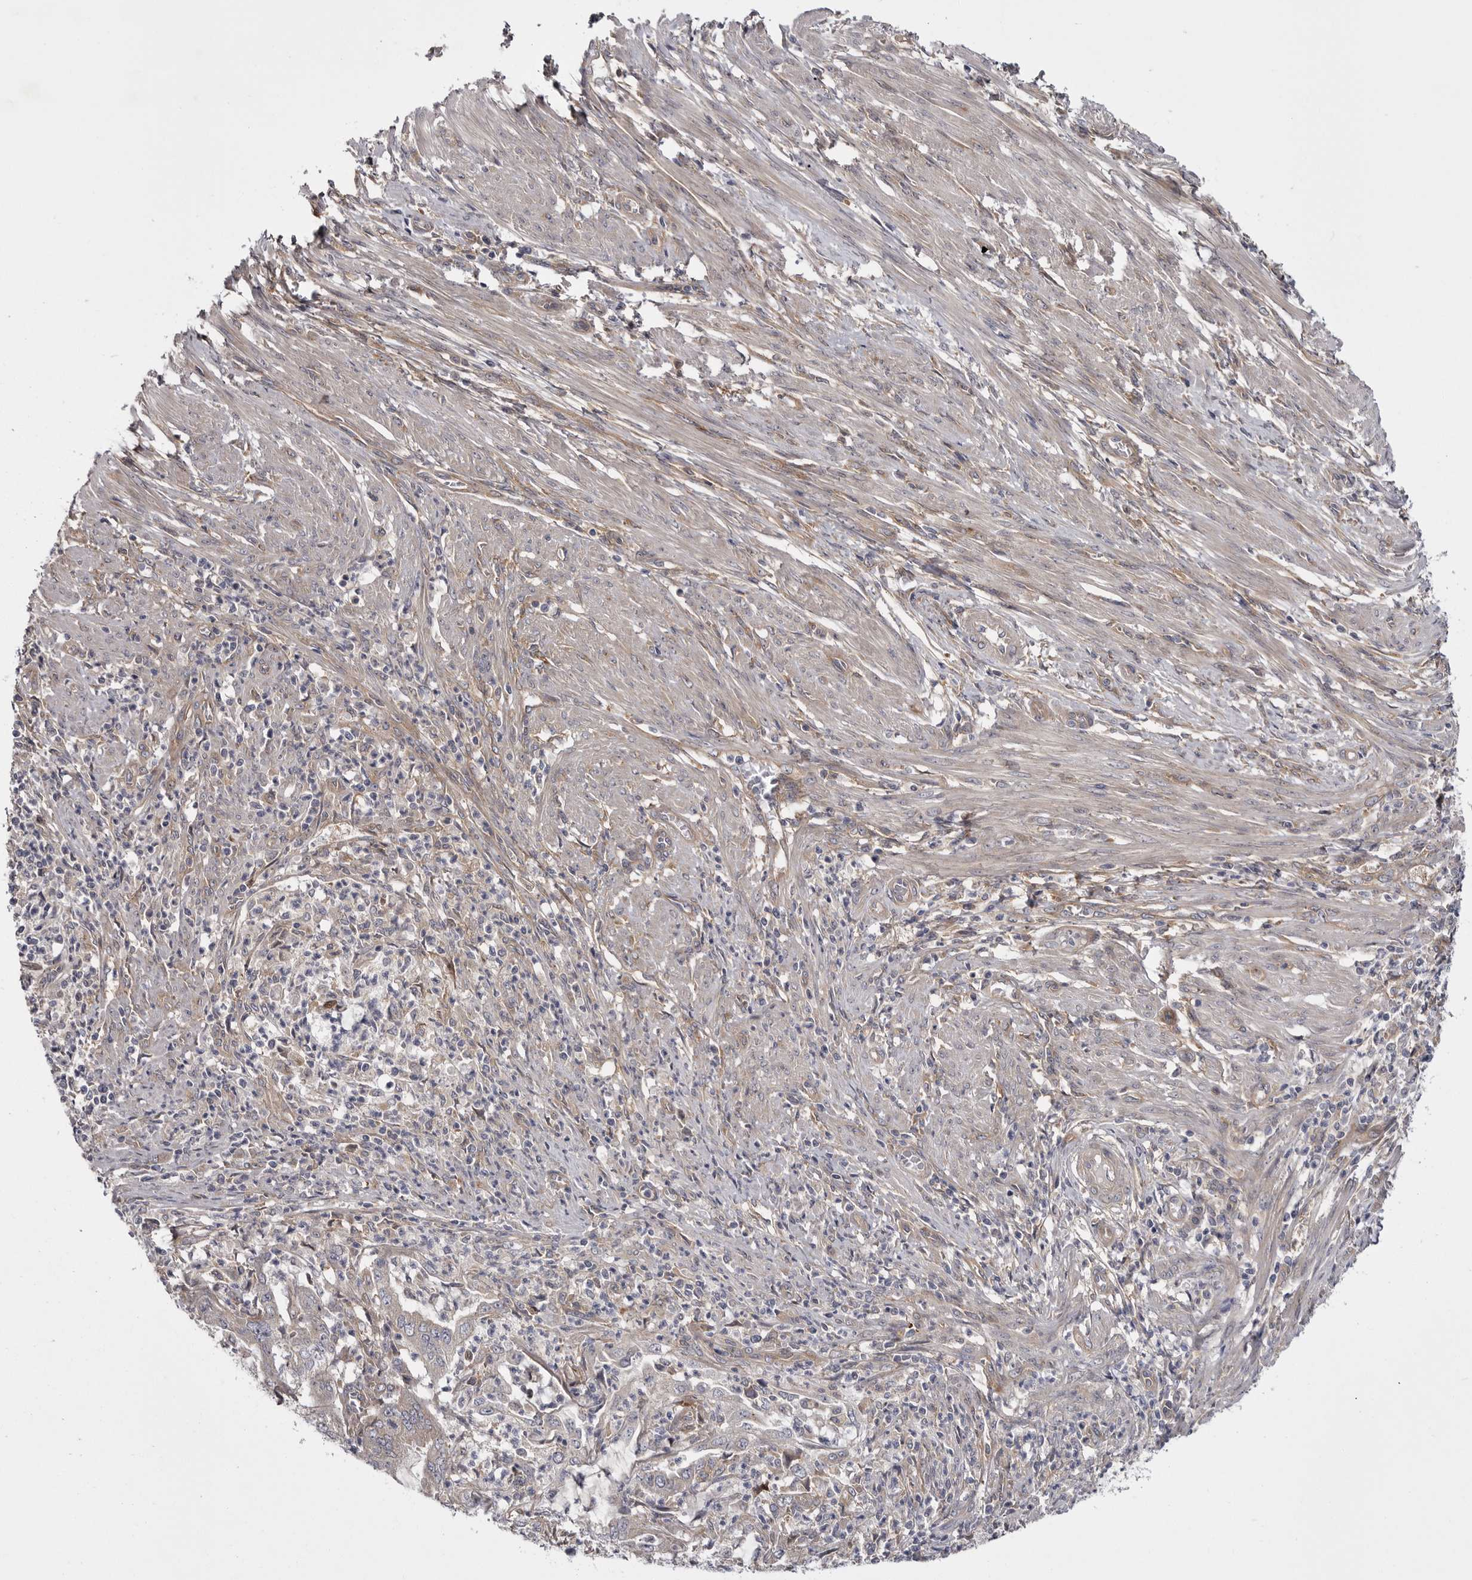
{"staining": {"intensity": "weak", "quantity": "25%-75%", "location": "cytoplasmic/membranous"}, "tissue": "endometrial cancer", "cell_type": "Tumor cells", "image_type": "cancer", "snomed": [{"axis": "morphology", "description": "Adenocarcinoma, NOS"}, {"axis": "topography", "description": "Endometrium"}], "caption": "DAB immunohistochemical staining of human adenocarcinoma (endometrial) demonstrates weak cytoplasmic/membranous protein expression in approximately 25%-75% of tumor cells.", "gene": "OSBPL9", "patient": {"sex": "female", "age": 51}}